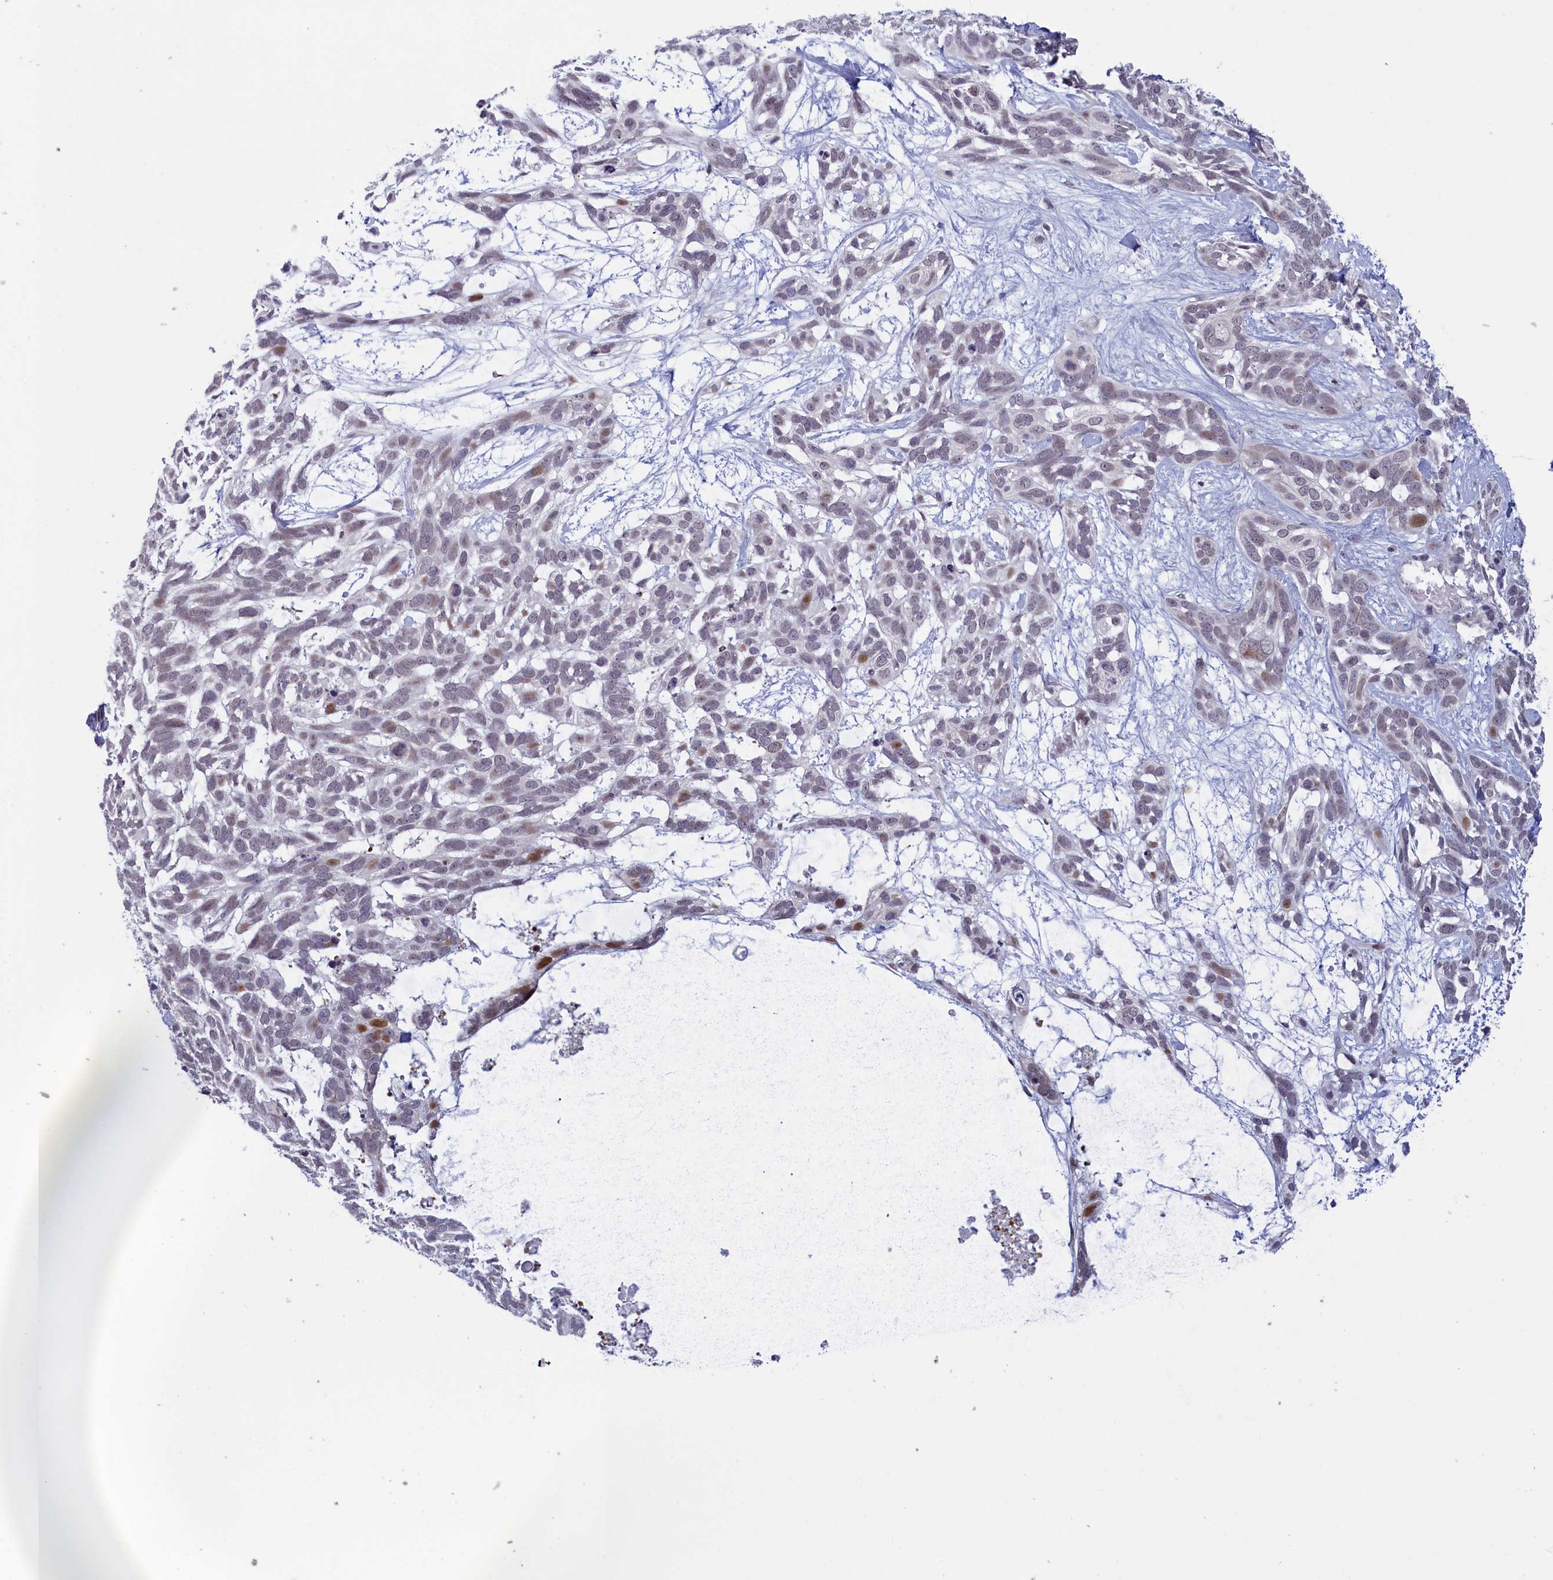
{"staining": {"intensity": "moderate", "quantity": "<25%", "location": "nuclear"}, "tissue": "skin cancer", "cell_type": "Tumor cells", "image_type": "cancer", "snomed": [{"axis": "morphology", "description": "Basal cell carcinoma"}, {"axis": "topography", "description": "Skin"}], "caption": "Skin cancer stained with a protein marker exhibits moderate staining in tumor cells.", "gene": "ATF7IP2", "patient": {"sex": "male", "age": 88}}